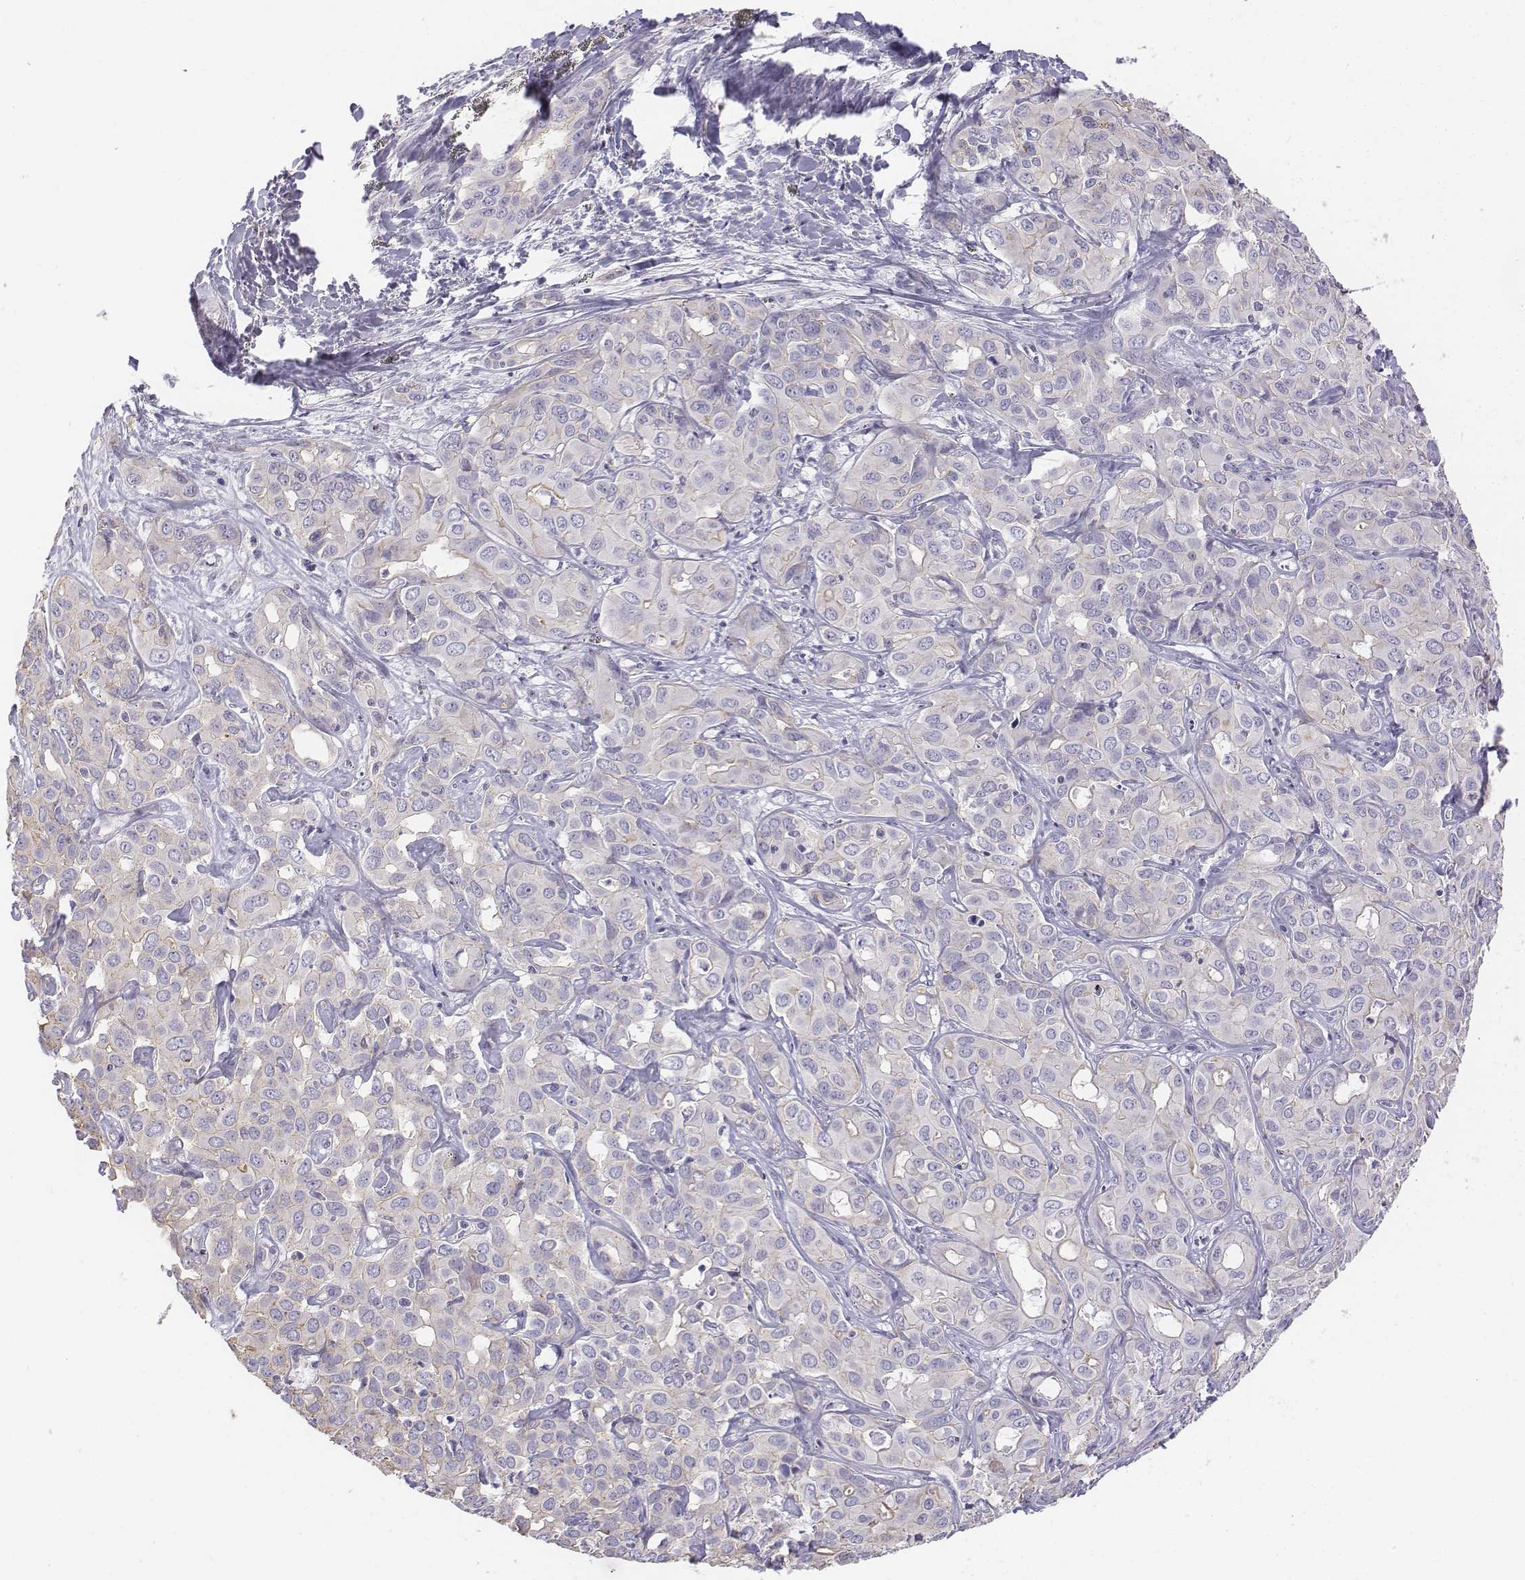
{"staining": {"intensity": "negative", "quantity": "none", "location": "none"}, "tissue": "liver cancer", "cell_type": "Tumor cells", "image_type": "cancer", "snomed": [{"axis": "morphology", "description": "Cholangiocarcinoma"}, {"axis": "topography", "description": "Liver"}], "caption": "Tumor cells are negative for protein expression in human cholangiocarcinoma (liver). Nuclei are stained in blue.", "gene": "LGSN", "patient": {"sex": "female", "age": 60}}